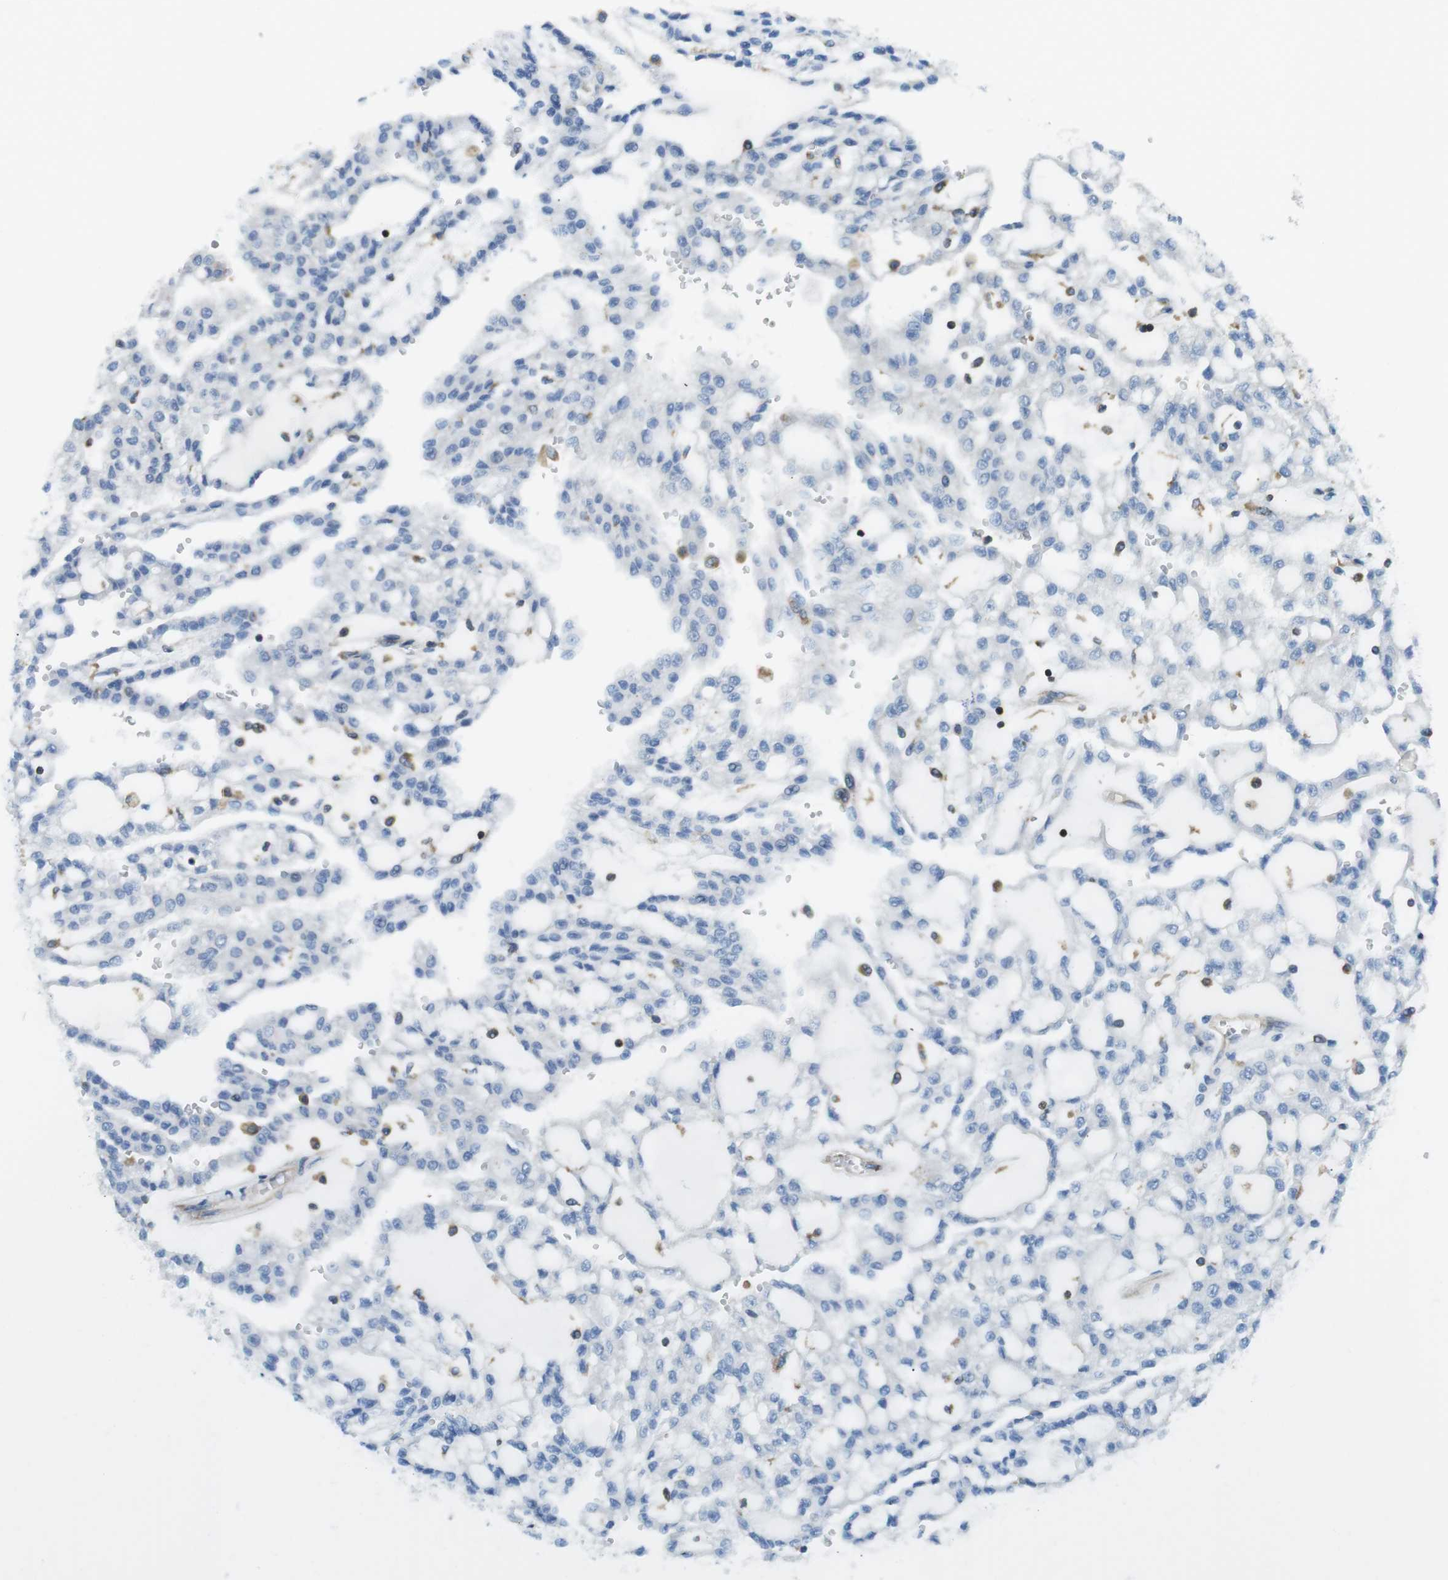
{"staining": {"intensity": "negative", "quantity": "none", "location": "none"}, "tissue": "renal cancer", "cell_type": "Tumor cells", "image_type": "cancer", "snomed": [{"axis": "morphology", "description": "Adenocarcinoma, NOS"}, {"axis": "topography", "description": "Kidney"}], "caption": "Immunohistochemical staining of human renal cancer (adenocarcinoma) displays no significant staining in tumor cells.", "gene": "STK10", "patient": {"sex": "male", "age": 63}}